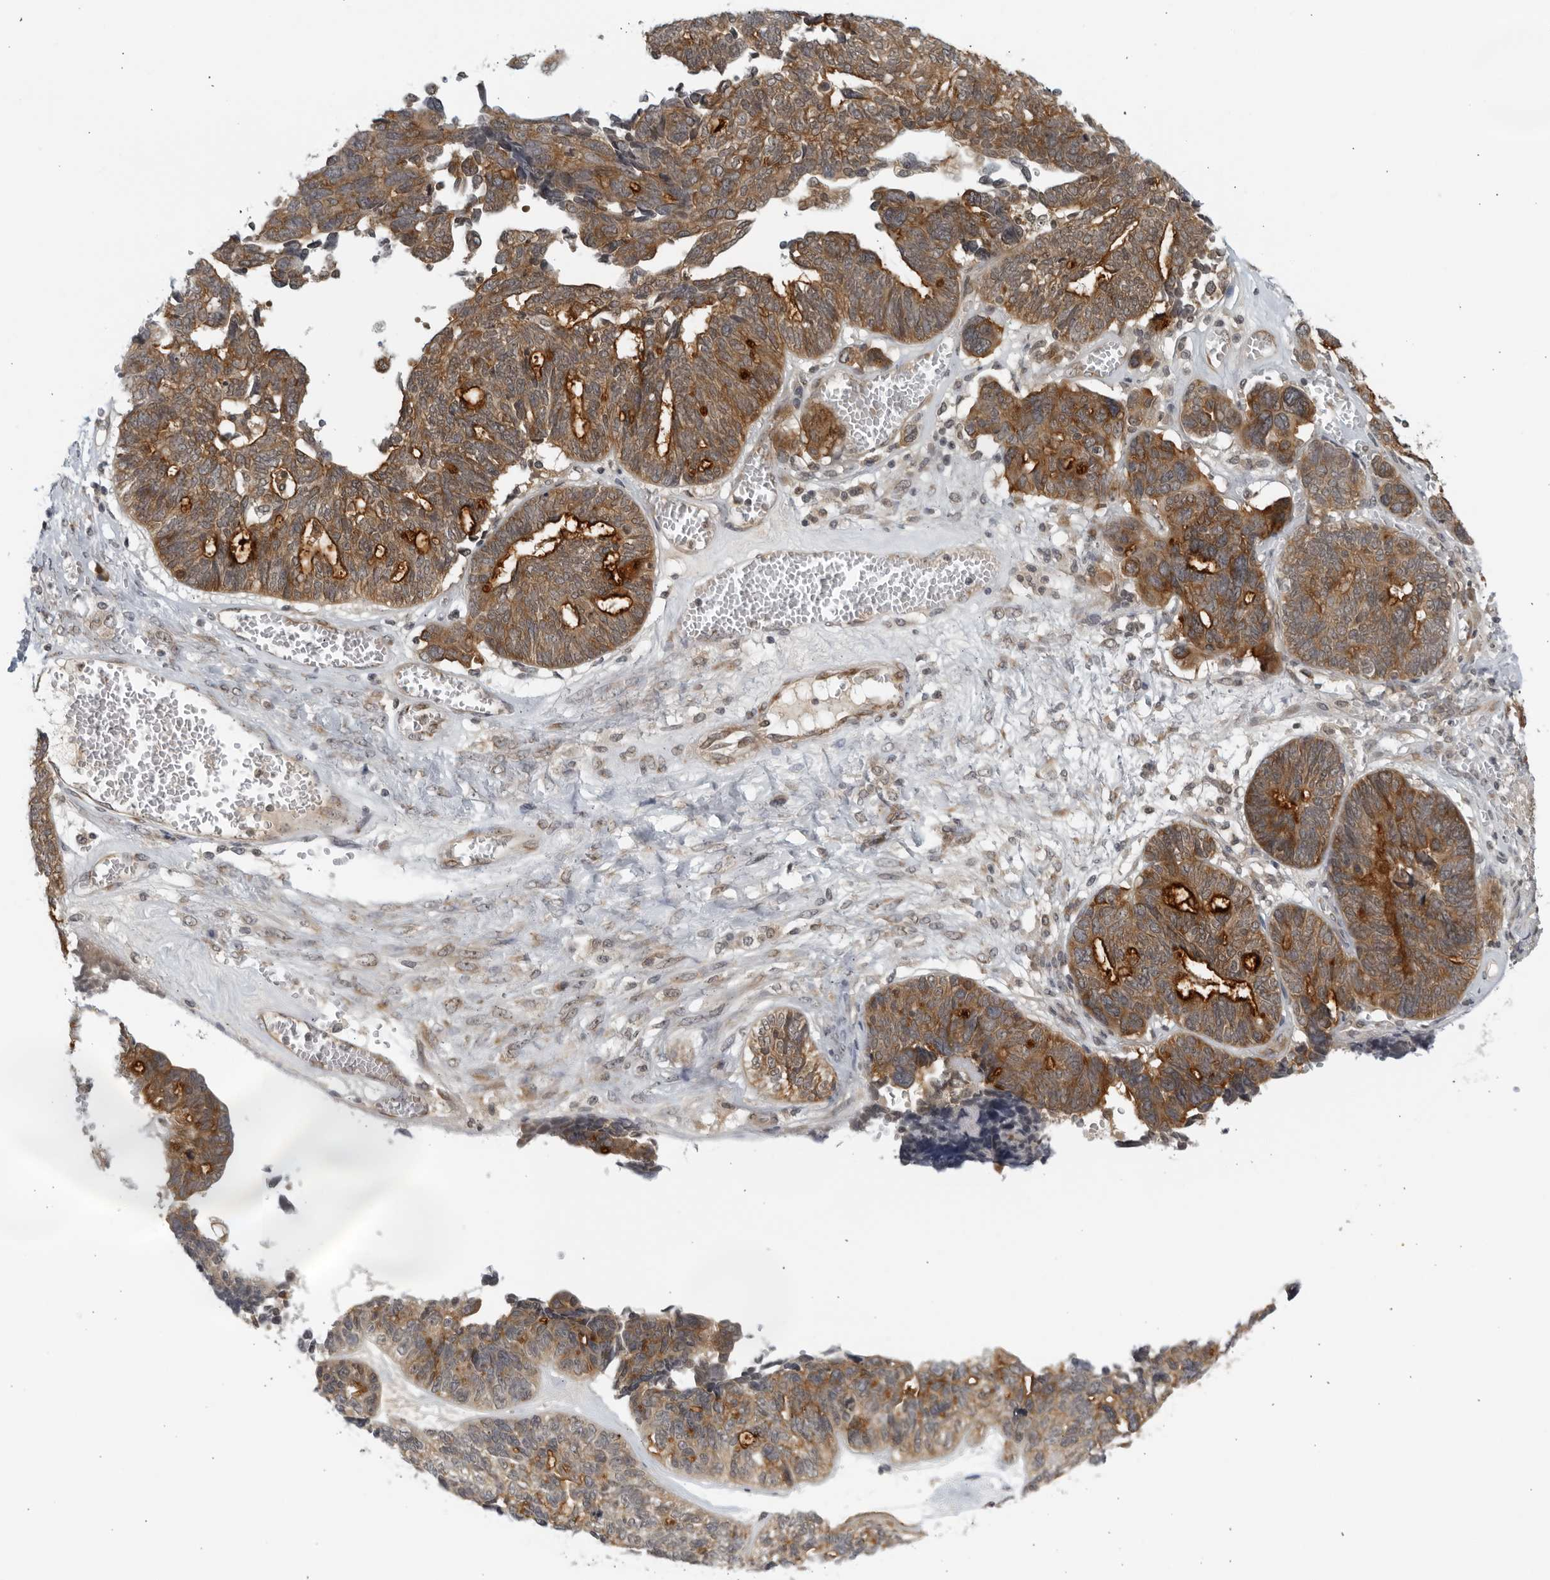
{"staining": {"intensity": "strong", "quantity": ">75%", "location": "cytoplasmic/membranous"}, "tissue": "ovarian cancer", "cell_type": "Tumor cells", "image_type": "cancer", "snomed": [{"axis": "morphology", "description": "Cystadenocarcinoma, serous, NOS"}, {"axis": "topography", "description": "Ovary"}], "caption": "An IHC image of neoplastic tissue is shown. Protein staining in brown labels strong cytoplasmic/membranous positivity in ovarian cancer within tumor cells.", "gene": "RC3H1", "patient": {"sex": "female", "age": 79}}